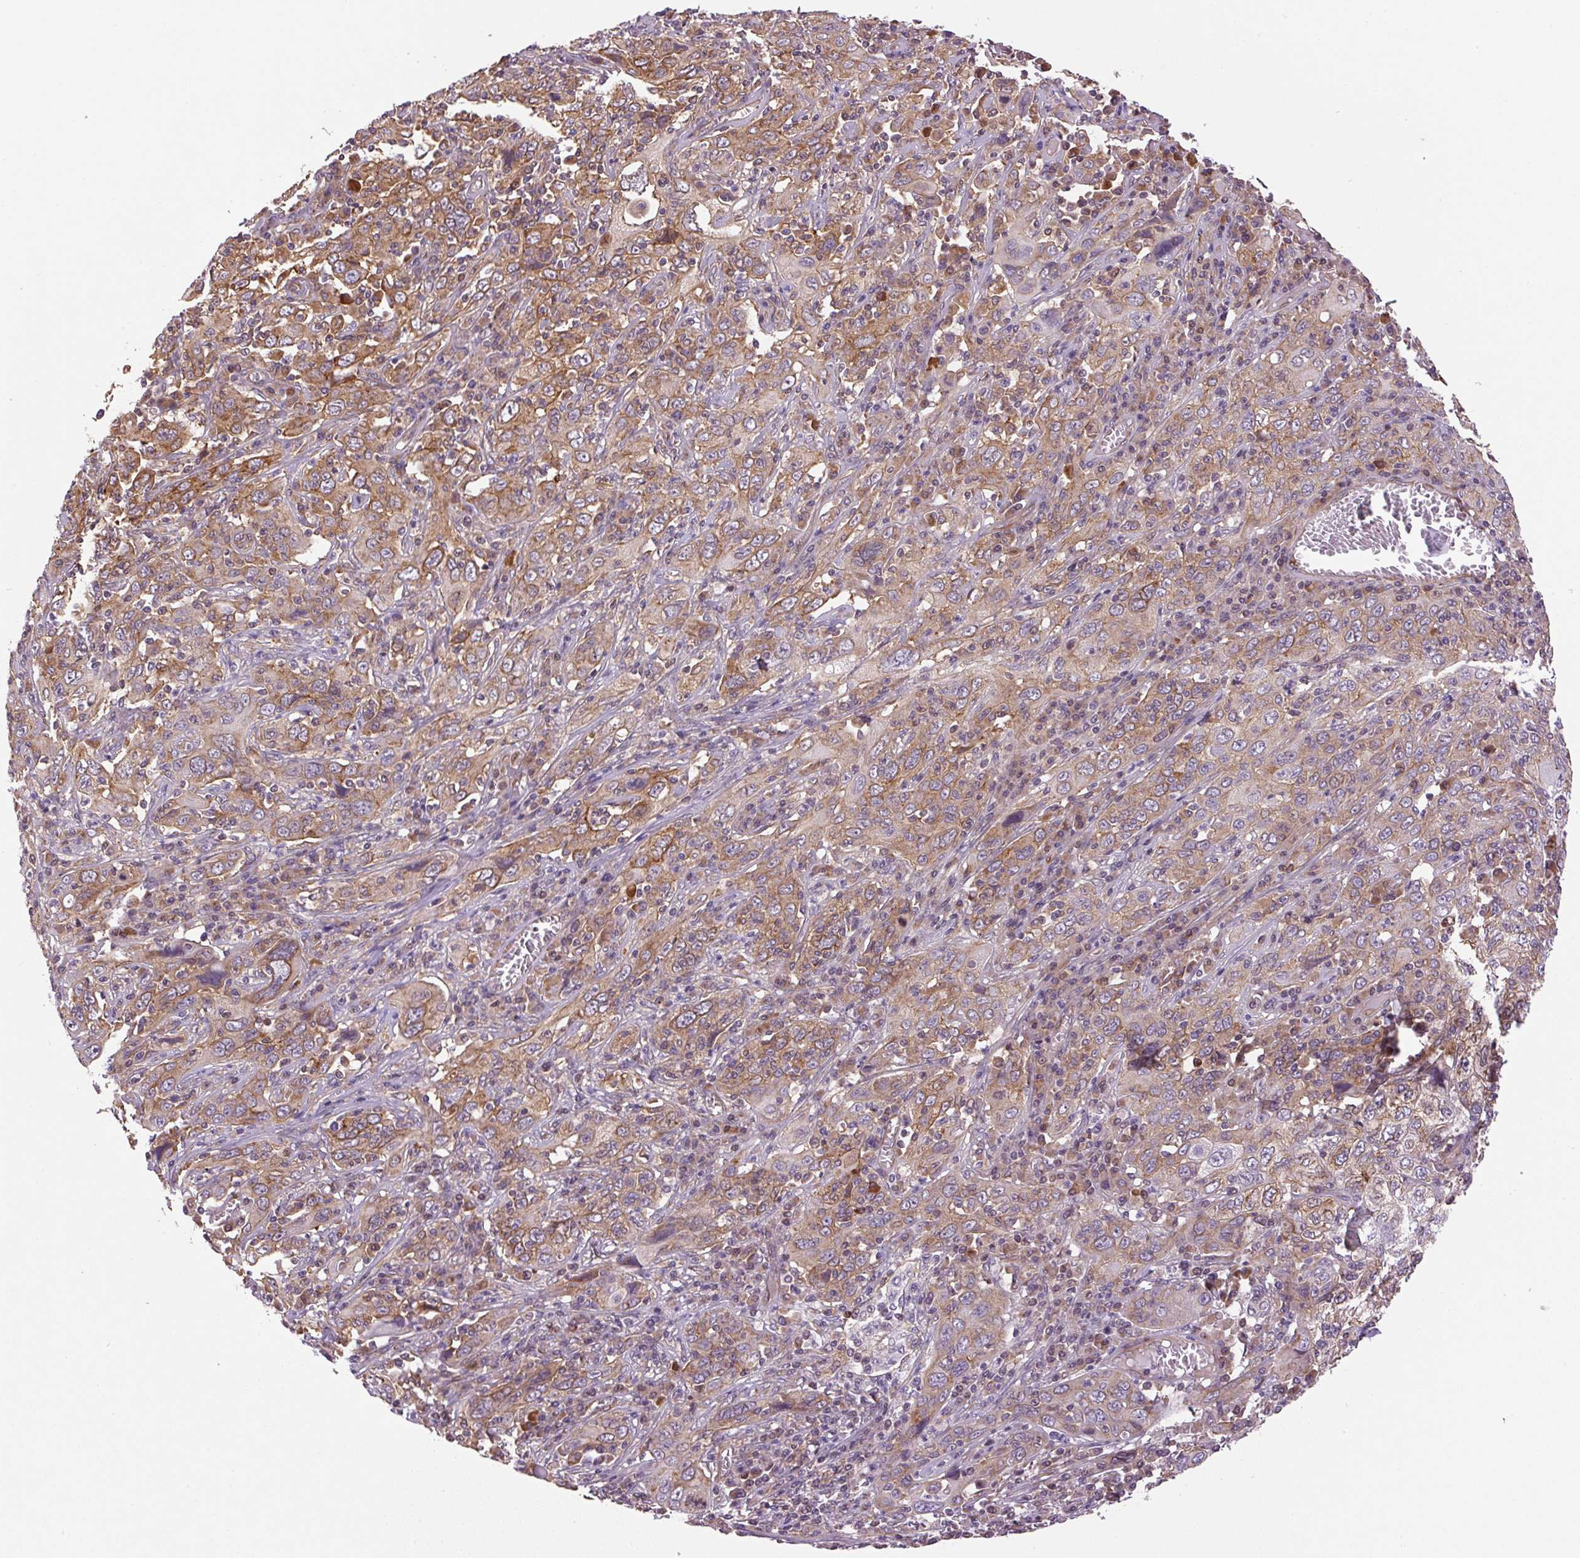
{"staining": {"intensity": "moderate", "quantity": ">75%", "location": "cytoplasmic/membranous"}, "tissue": "cervical cancer", "cell_type": "Tumor cells", "image_type": "cancer", "snomed": [{"axis": "morphology", "description": "Squamous cell carcinoma, NOS"}, {"axis": "topography", "description": "Cervix"}], "caption": "Cervical cancer stained with immunohistochemistry shows moderate cytoplasmic/membranous positivity in about >75% of tumor cells.", "gene": "SEPTIN10", "patient": {"sex": "female", "age": 46}}